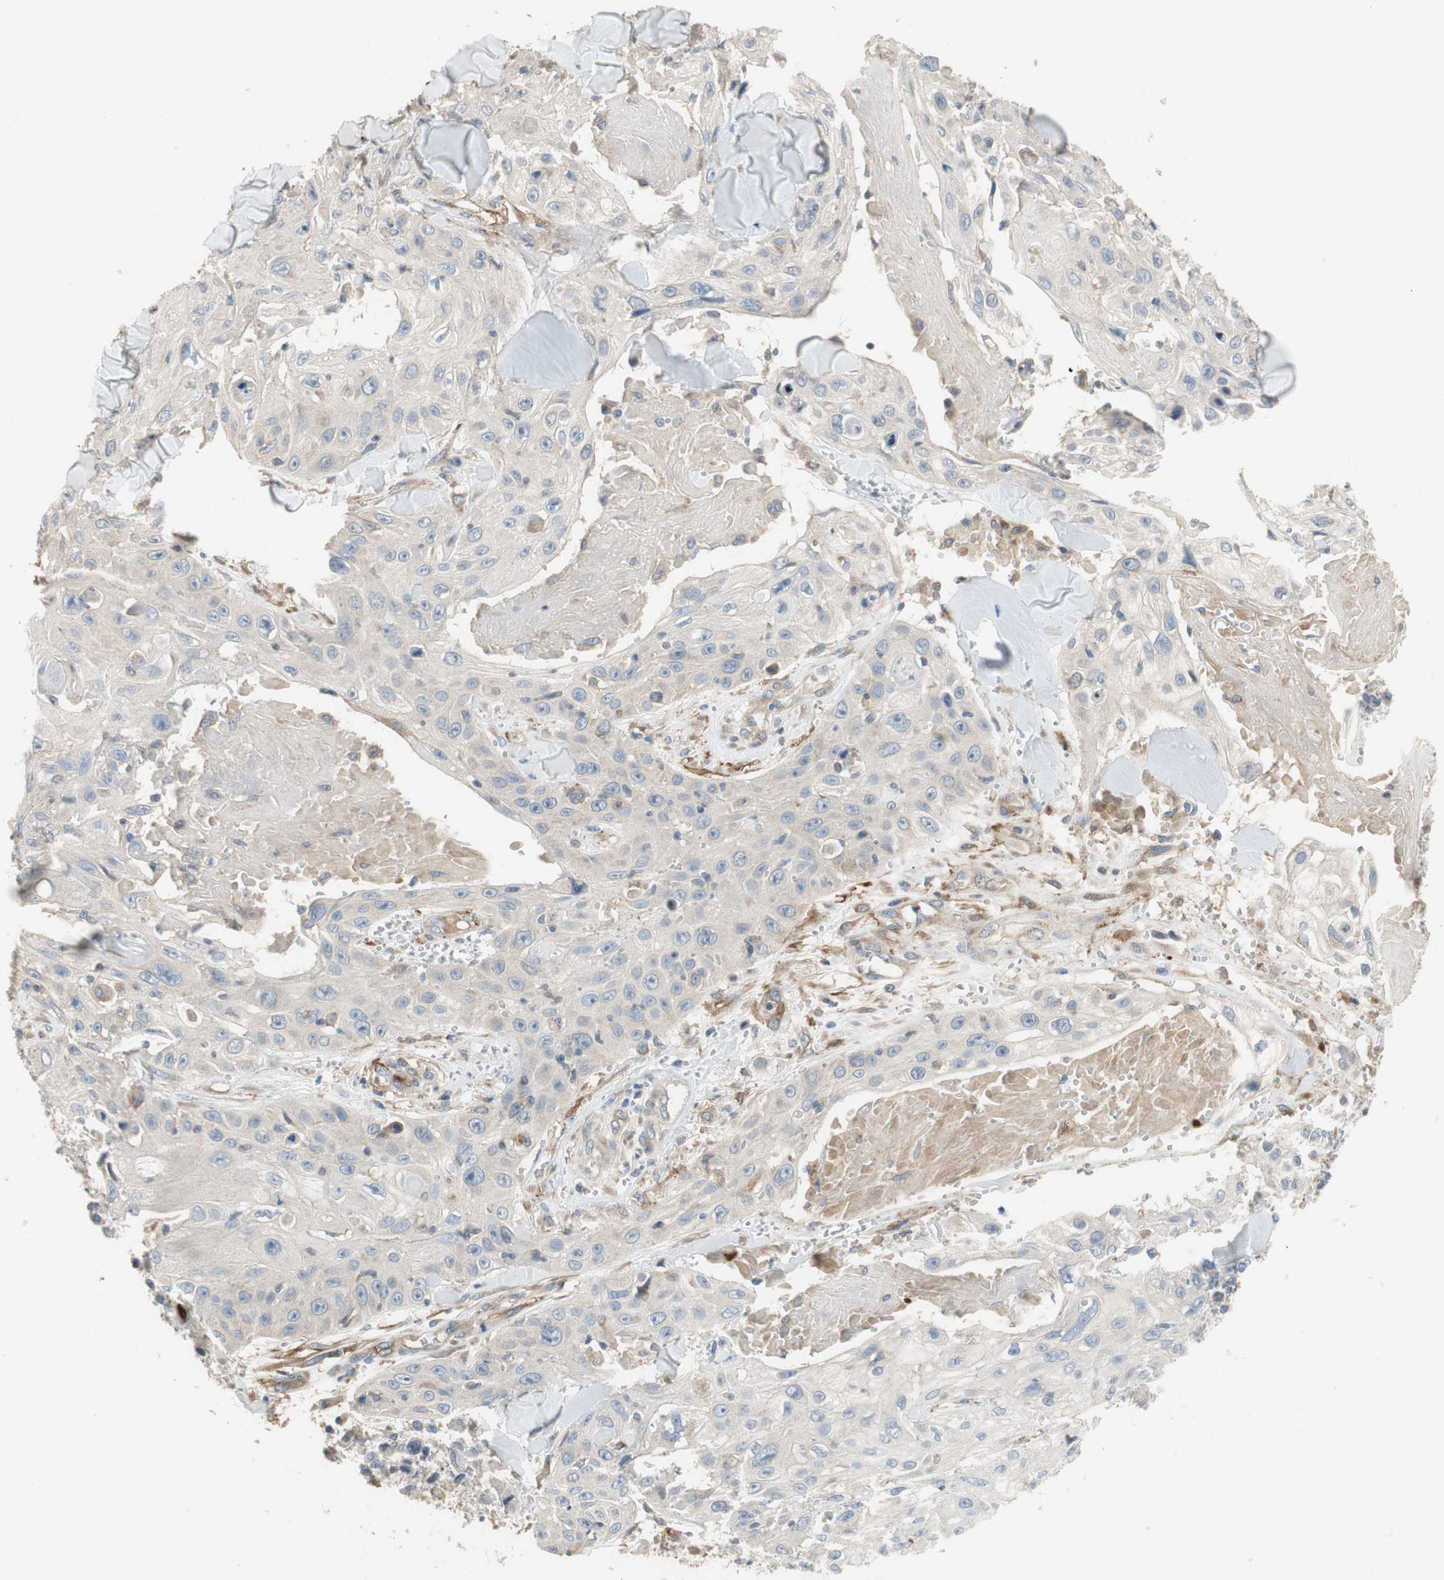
{"staining": {"intensity": "negative", "quantity": "none", "location": "none"}, "tissue": "skin cancer", "cell_type": "Tumor cells", "image_type": "cancer", "snomed": [{"axis": "morphology", "description": "Squamous cell carcinoma, NOS"}, {"axis": "topography", "description": "Skin"}], "caption": "Tumor cells show no significant protein positivity in skin cancer (squamous cell carcinoma).", "gene": "ALPL", "patient": {"sex": "male", "age": 86}}